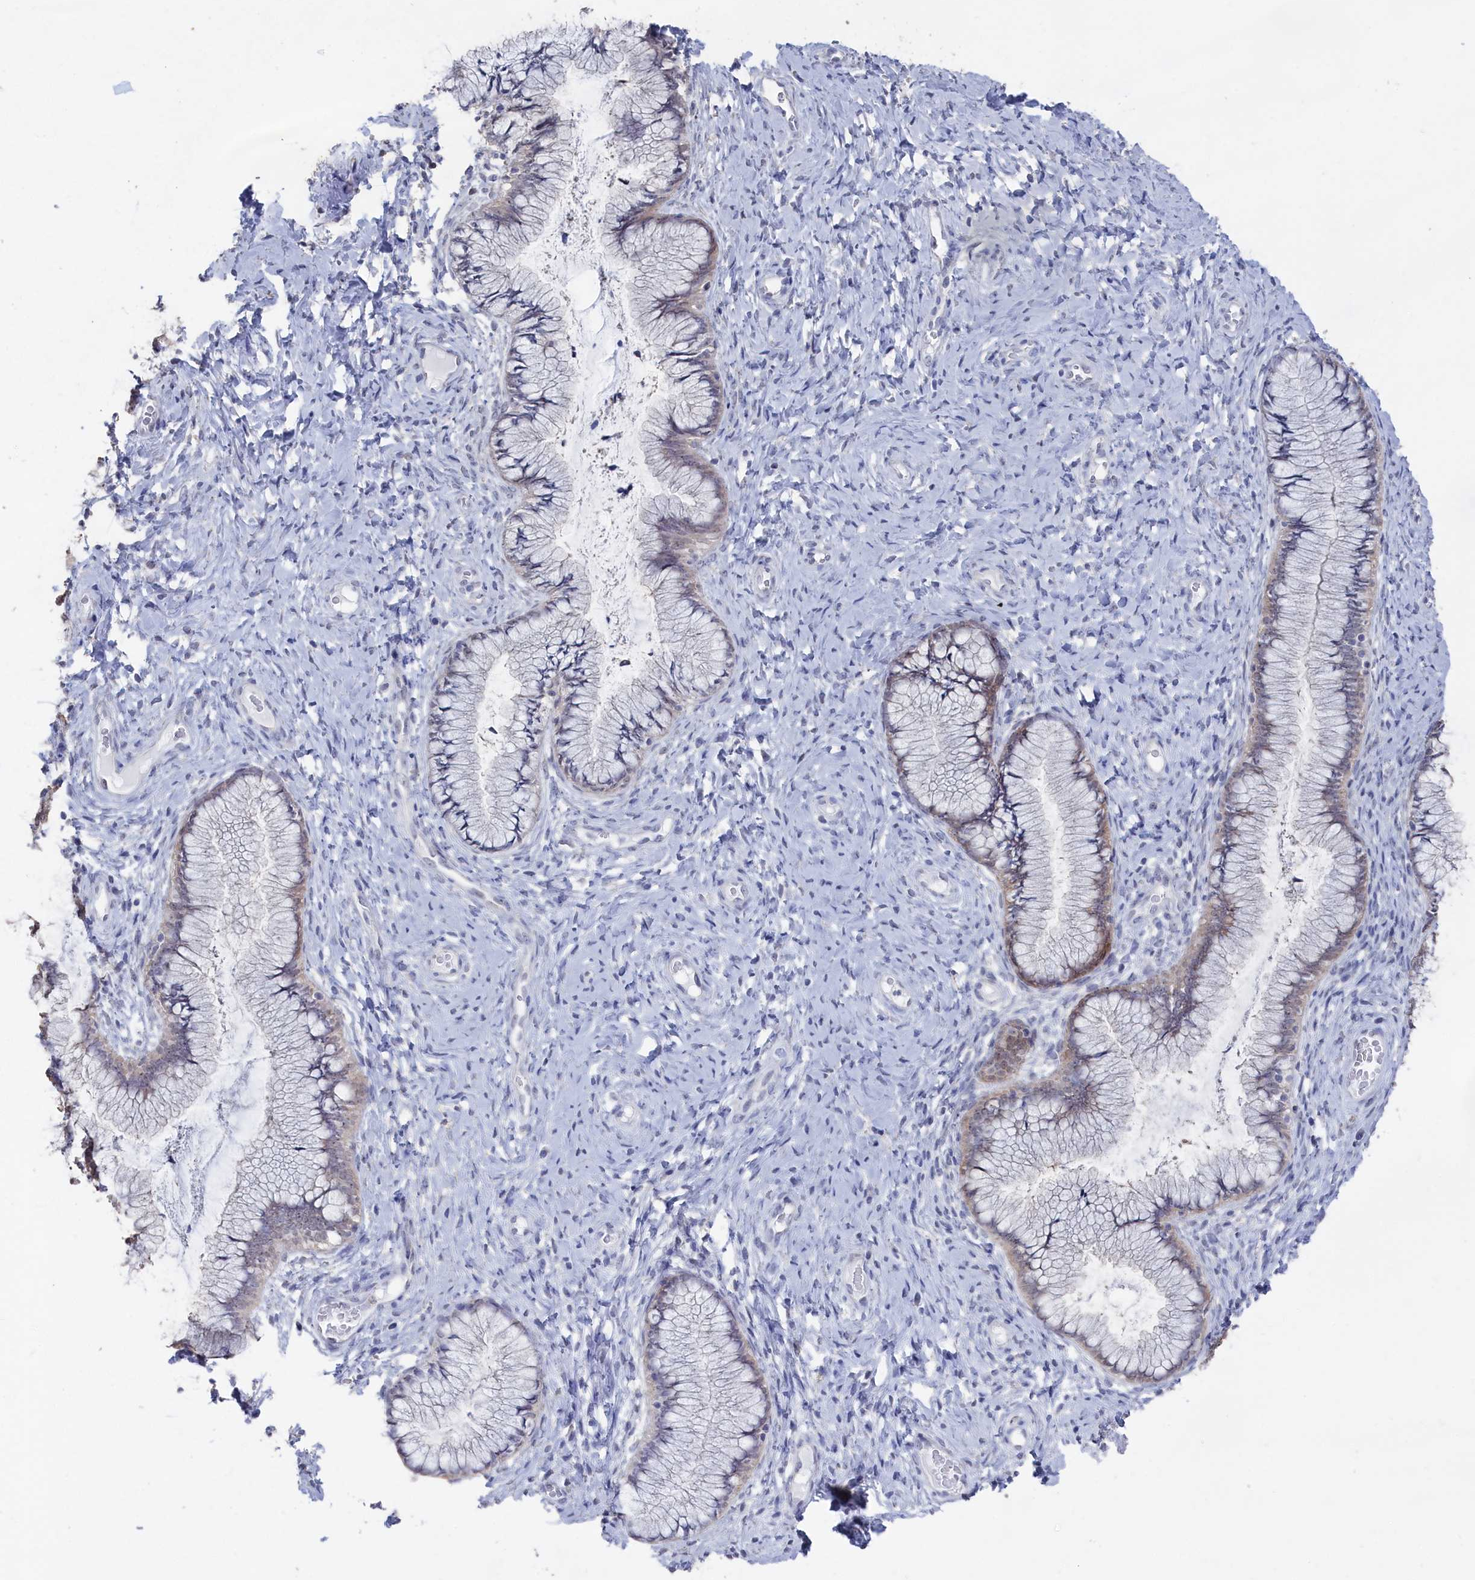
{"staining": {"intensity": "moderate", "quantity": "<25%", "location": "cytoplasmic/membranous"}, "tissue": "cervix", "cell_type": "Glandular cells", "image_type": "normal", "snomed": [{"axis": "morphology", "description": "Normal tissue, NOS"}, {"axis": "topography", "description": "Cervix"}], "caption": "A low amount of moderate cytoplasmic/membranous positivity is identified in approximately <25% of glandular cells in benign cervix.", "gene": "SEMG2", "patient": {"sex": "female", "age": 42}}